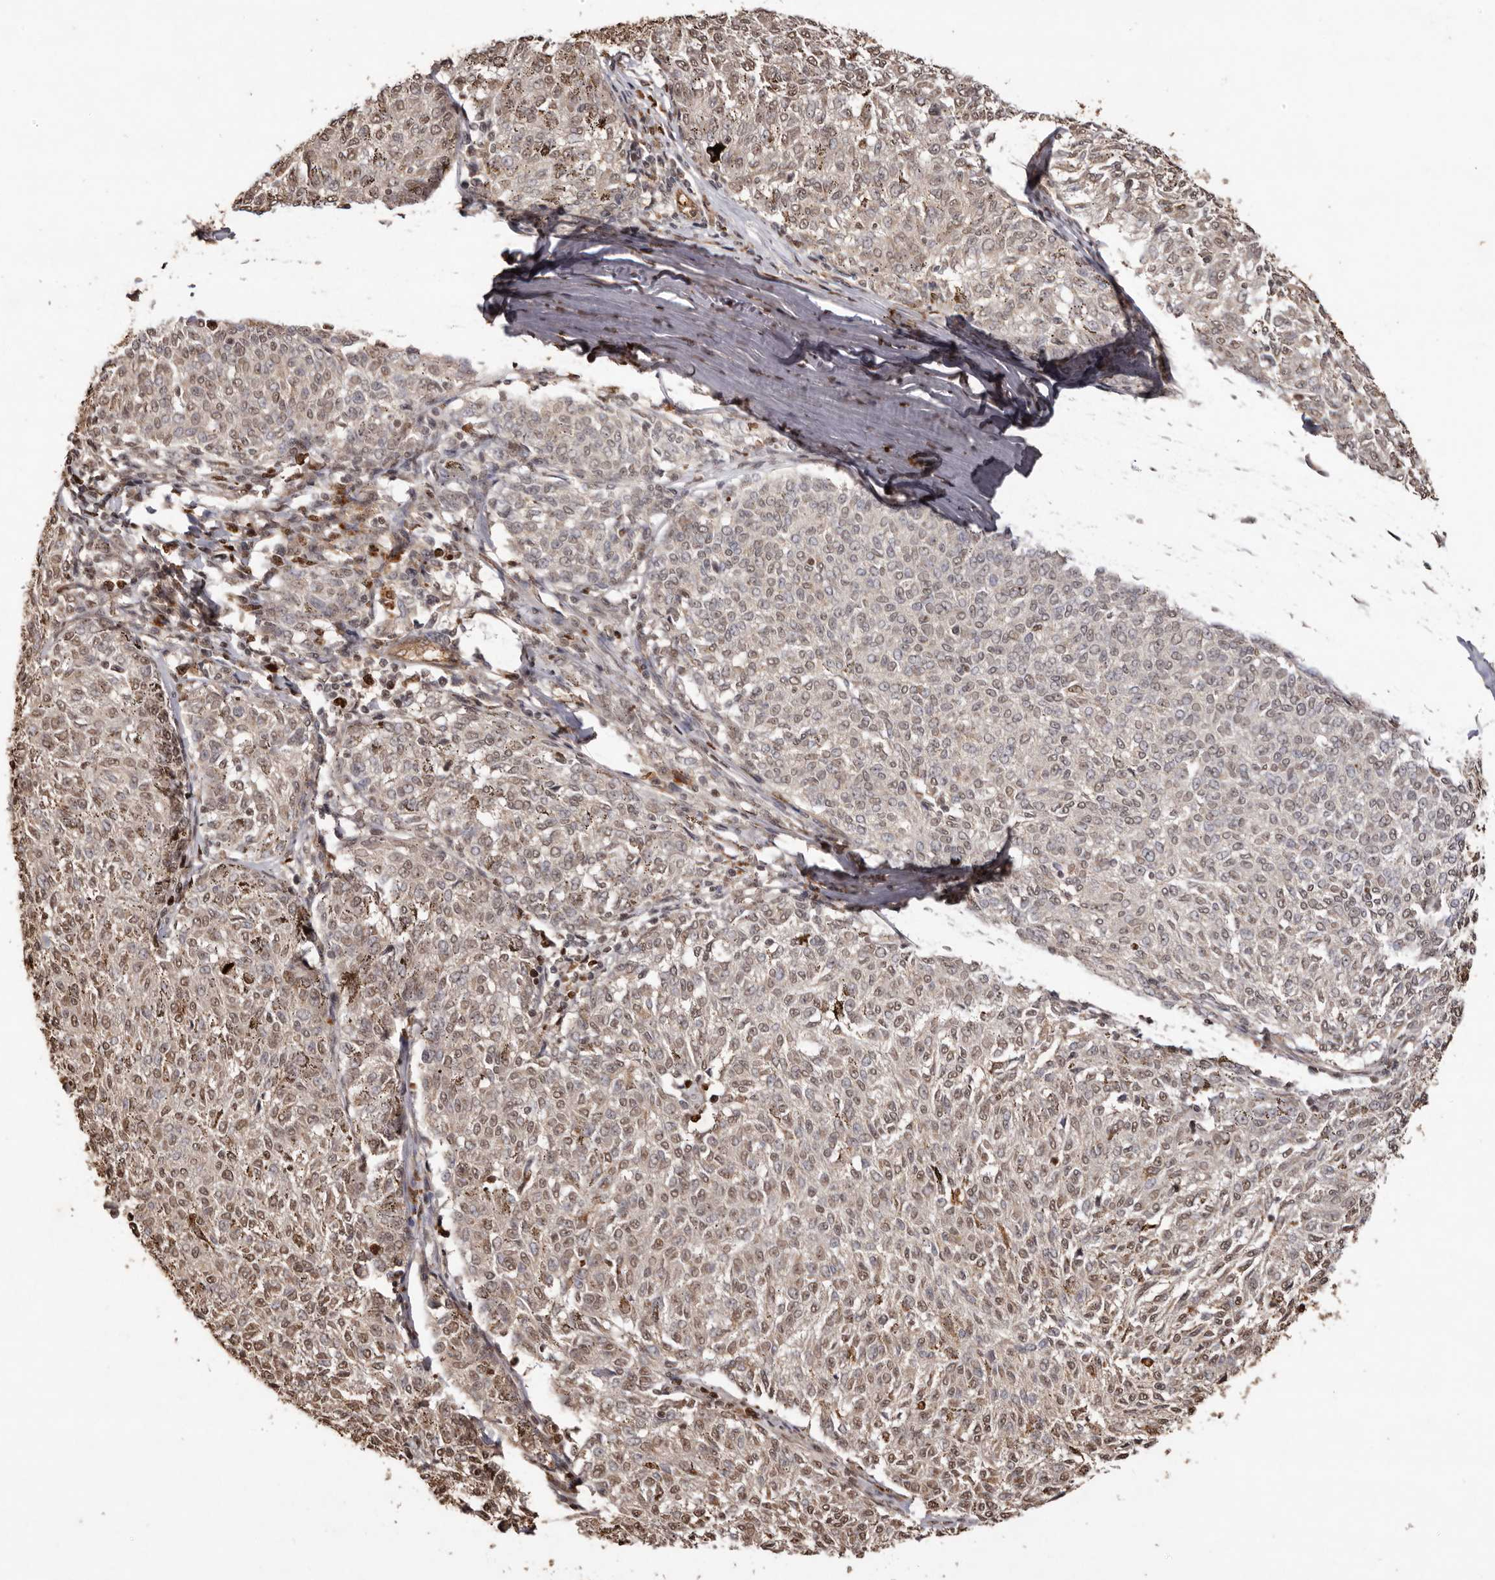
{"staining": {"intensity": "moderate", "quantity": ">75%", "location": "cytoplasmic/membranous,nuclear"}, "tissue": "melanoma", "cell_type": "Tumor cells", "image_type": "cancer", "snomed": [{"axis": "morphology", "description": "Malignant melanoma, NOS"}, {"axis": "topography", "description": "Skin"}], "caption": "An image showing moderate cytoplasmic/membranous and nuclear expression in about >75% of tumor cells in melanoma, as visualized by brown immunohistochemical staining.", "gene": "NOTCH1", "patient": {"sex": "female", "age": 72}}